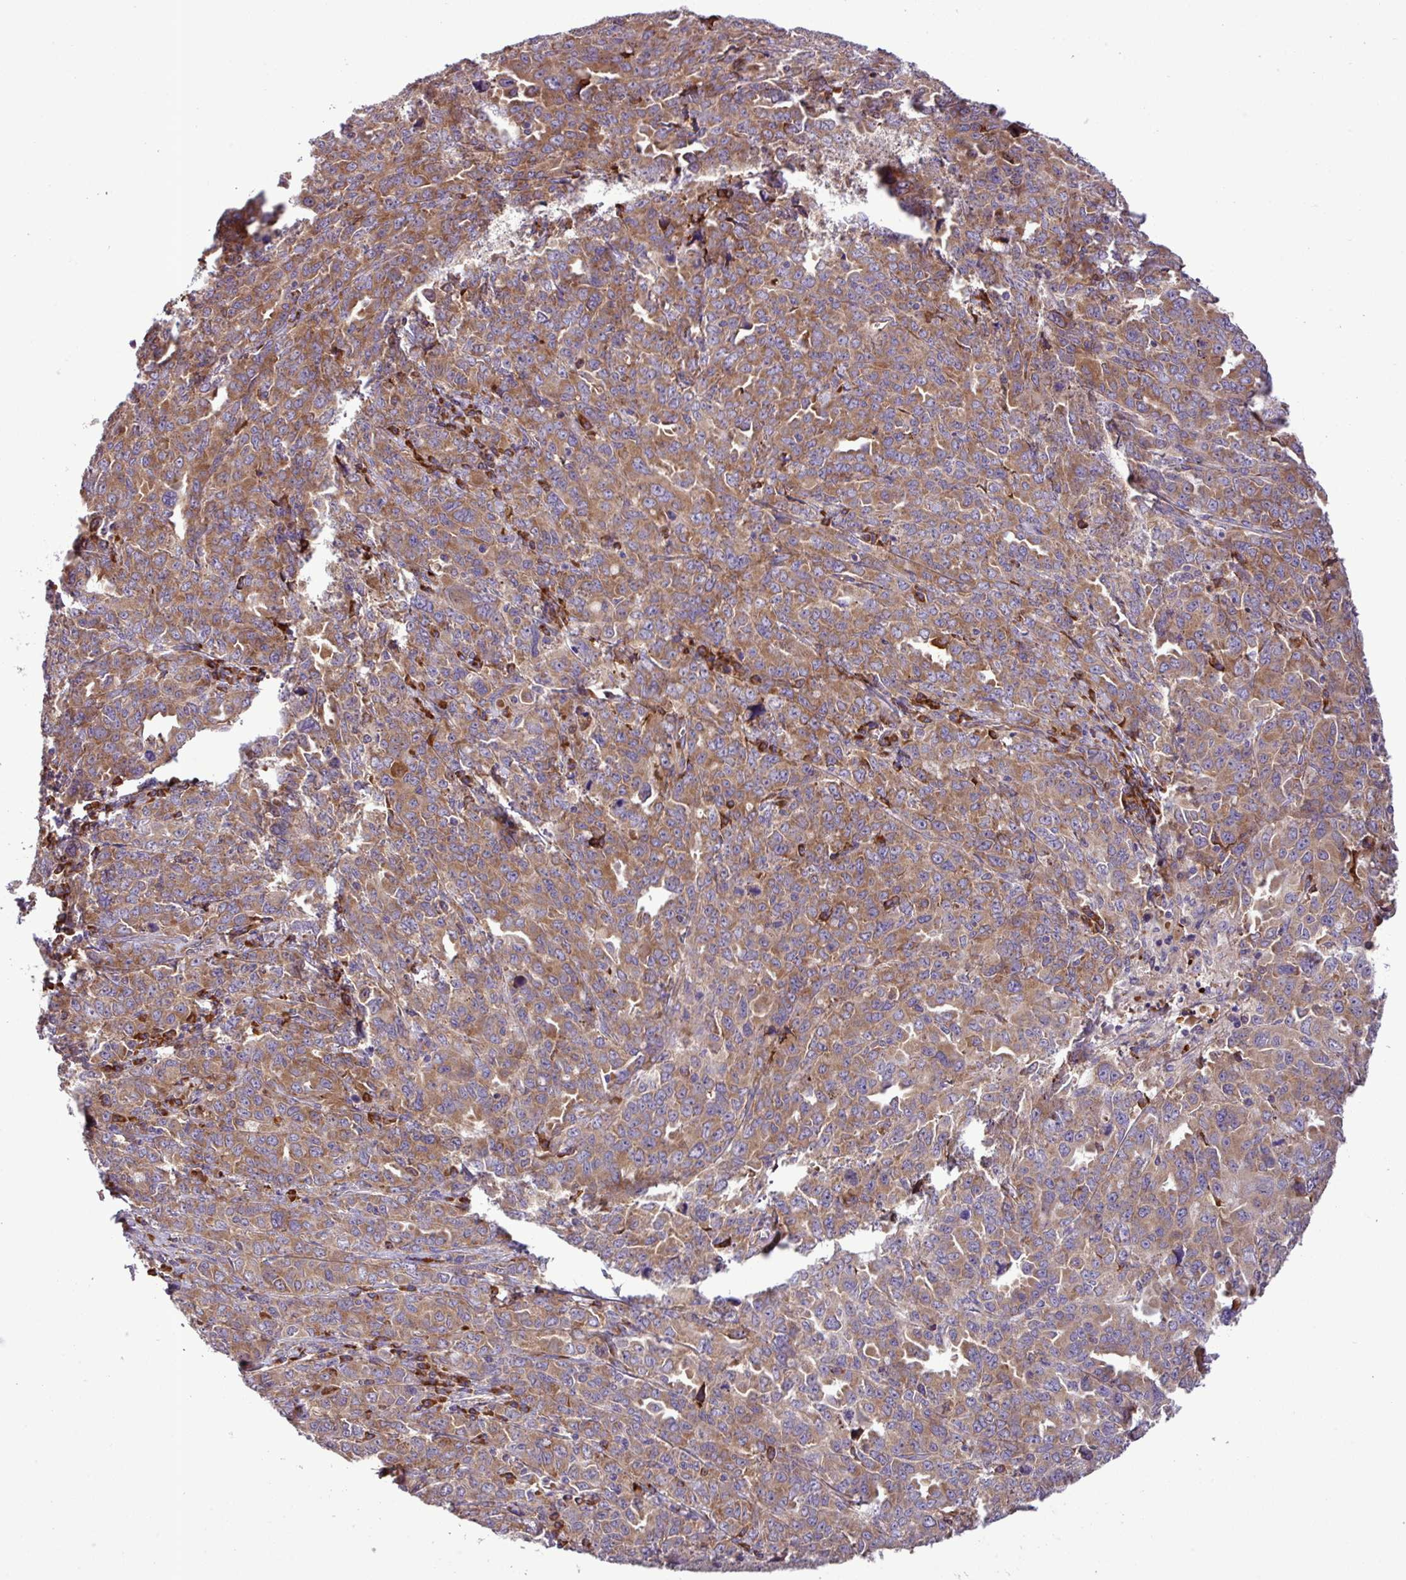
{"staining": {"intensity": "moderate", "quantity": ">75%", "location": "cytoplasmic/membranous"}, "tissue": "ovarian cancer", "cell_type": "Tumor cells", "image_type": "cancer", "snomed": [{"axis": "morphology", "description": "Adenocarcinoma, NOS"}, {"axis": "morphology", "description": "Carcinoma, endometroid"}, {"axis": "topography", "description": "Ovary"}], "caption": "Immunohistochemical staining of human adenocarcinoma (ovarian) reveals moderate cytoplasmic/membranous protein expression in about >75% of tumor cells.", "gene": "RPL13", "patient": {"sex": "female", "age": 72}}